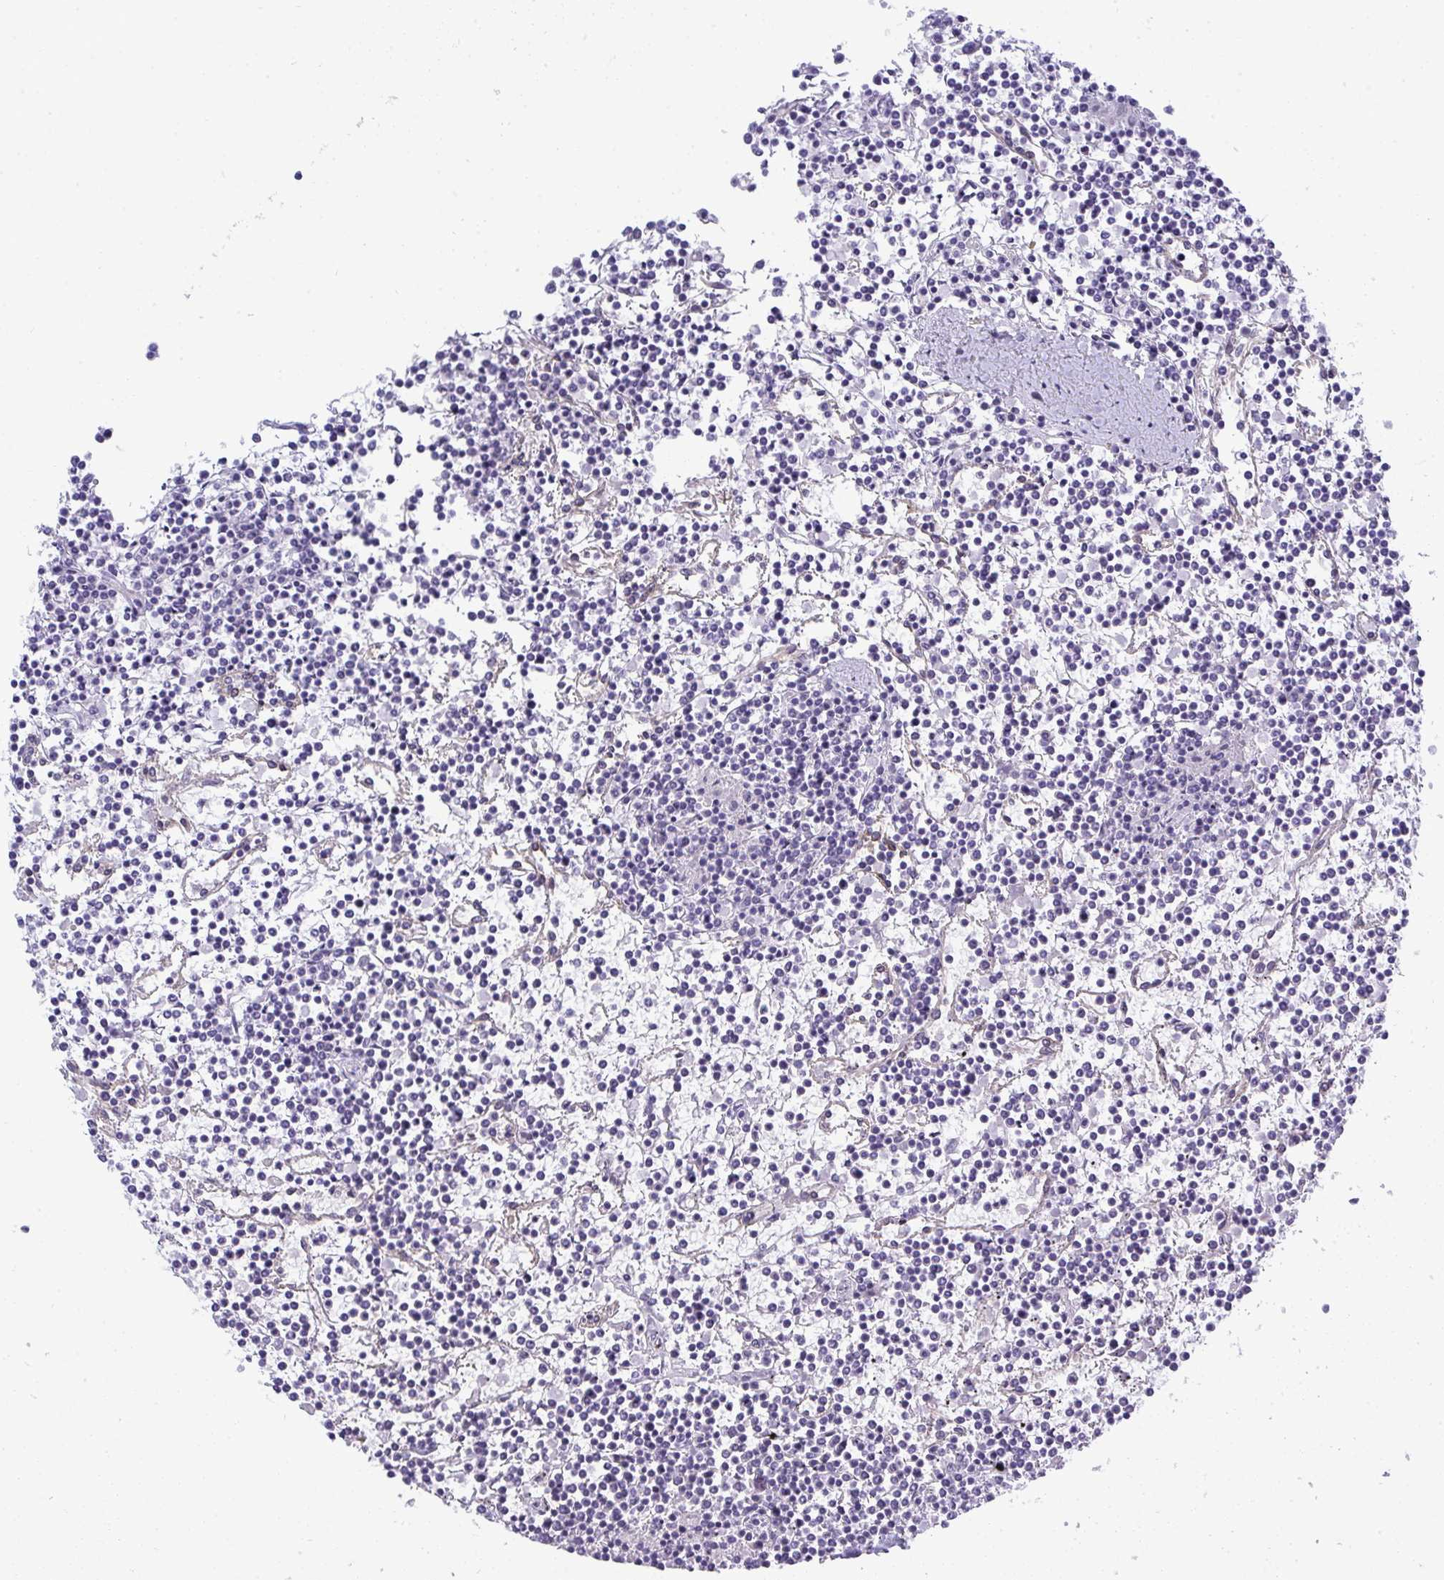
{"staining": {"intensity": "negative", "quantity": "none", "location": "none"}, "tissue": "lymphoma", "cell_type": "Tumor cells", "image_type": "cancer", "snomed": [{"axis": "morphology", "description": "Malignant lymphoma, non-Hodgkin's type, Low grade"}, {"axis": "topography", "description": "Spleen"}], "caption": "A high-resolution micrograph shows immunohistochemistry staining of low-grade malignant lymphoma, non-Hodgkin's type, which displays no significant expression in tumor cells. (Brightfield microscopy of DAB (3,3'-diaminobenzidine) immunohistochemistry at high magnification).", "gene": "TMEM82", "patient": {"sex": "female", "age": 19}}